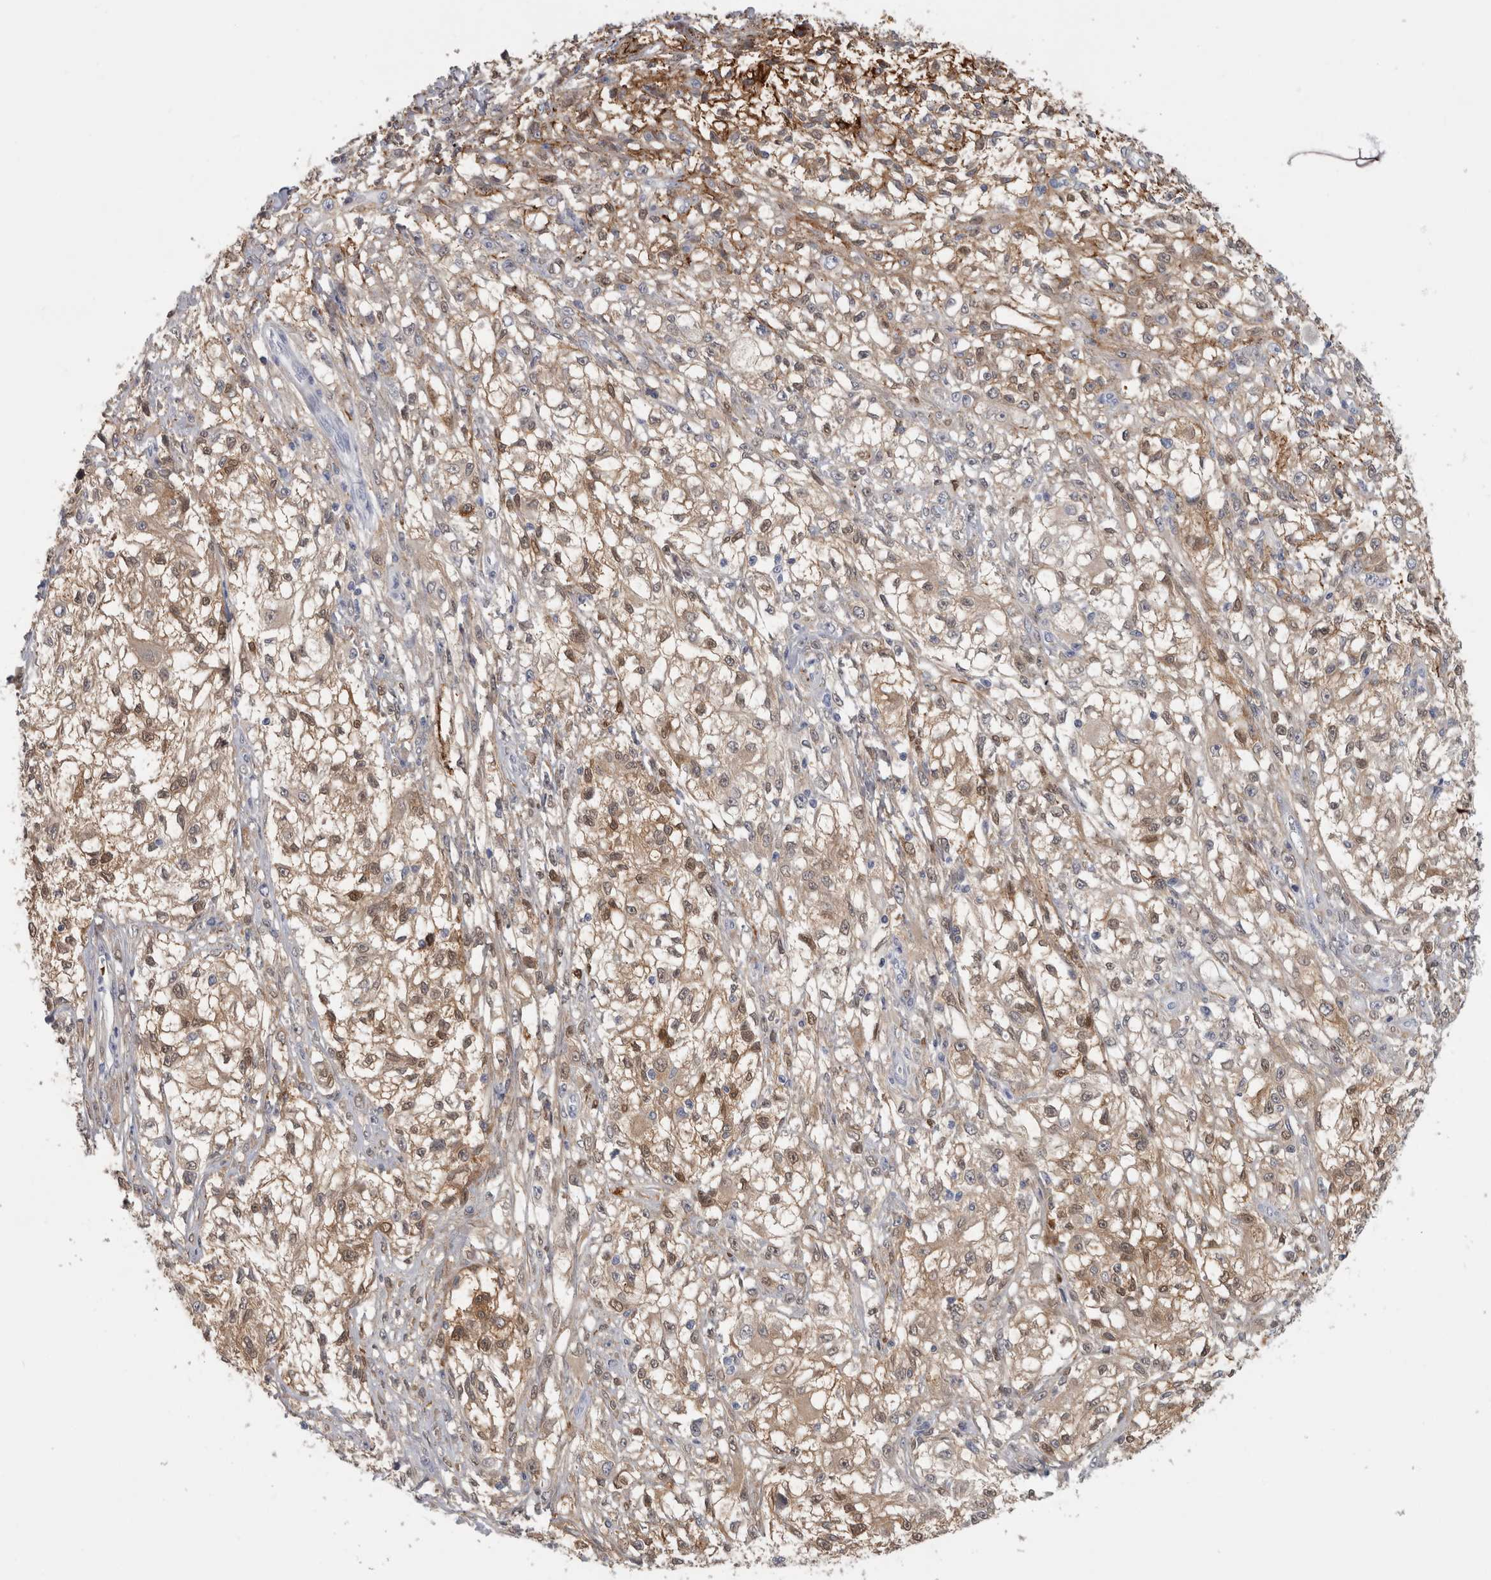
{"staining": {"intensity": "moderate", "quantity": ">75%", "location": "cytoplasmic/membranous,nuclear"}, "tissue": "melanoma", "cell_type": "Tumor cells", "image_type": "cancer", "snomed": [{"axis": "morphology", "description": "Malignant melanoma, NOS"}, {"axis": "topography", "description": "Skin of head"}], "caption": "Tumor cells show medium levels of moderate cytoplasmic/membranous and nuclear expression in approximately >75% of cells in human malignant melanoma.", "gene": "DNAJC24", "patient": {"sex": "male", "age": 83}}